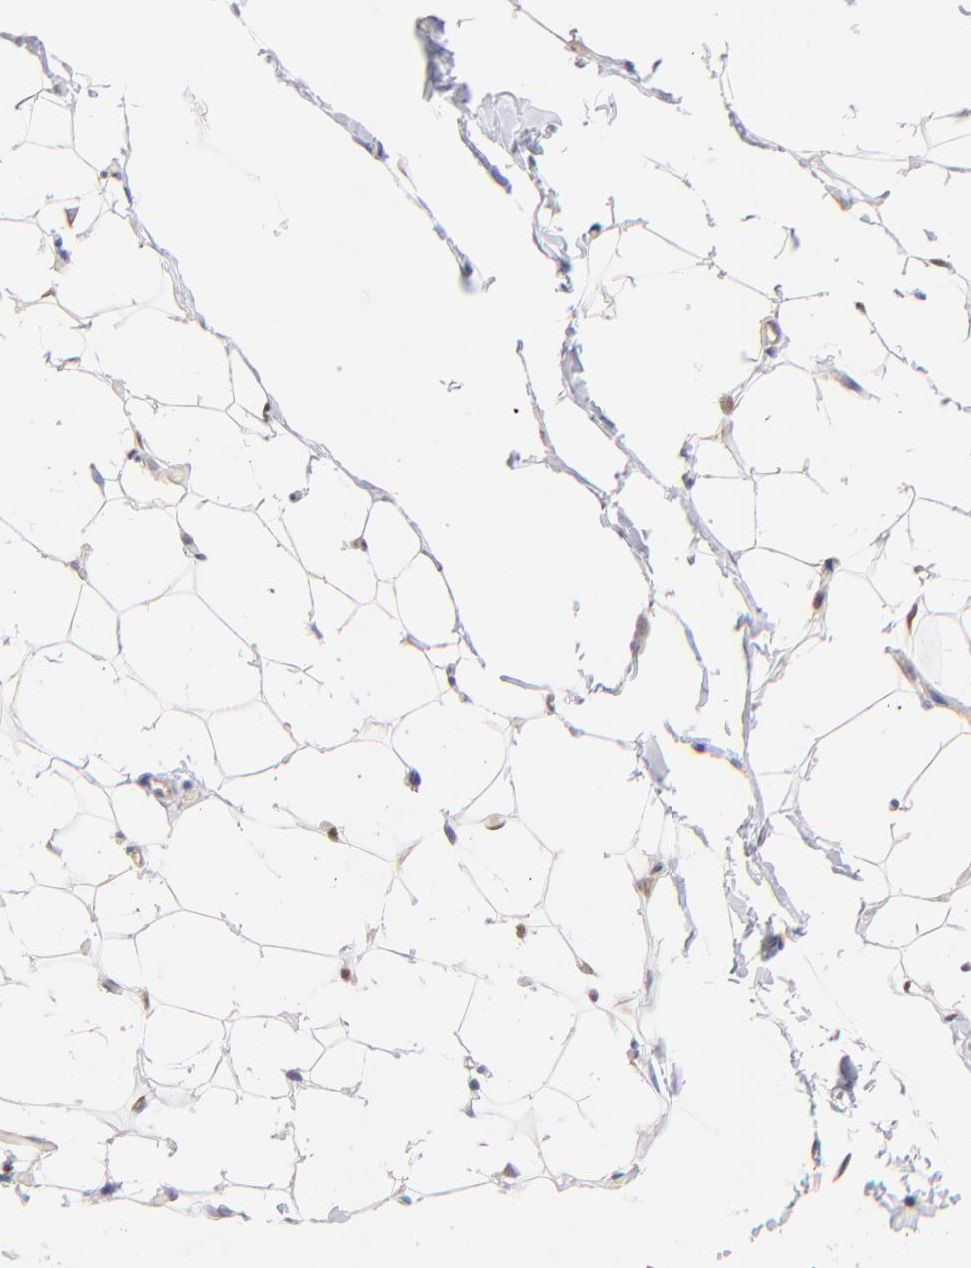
{"staining": {"intensity": "negative", "quantity": "none", "location": "none"}, "tissue": "adipose tissue", "cell_type": "Adipocytes", "image_type": "normal", "snomed": [{"axis": "morphology", "description": "Normal tissue, NOS"}, {"axis": "topography", "description": "Soft tissue"}], "caption": "High magnification brightfield microscopy of benign adipose tissue stained with DAB (3,3'-diaminobenzidine) (brown) and counterstained with hematoxylin (blue): adipocytes show no significant expression. Brightfield microscopy of immunohistochemistry stained with DAB (brown) and hematoxylin (blue), captured at high magnification.", "gene": "BBOF1", "patient": {"sex": "male", "age": 26}}